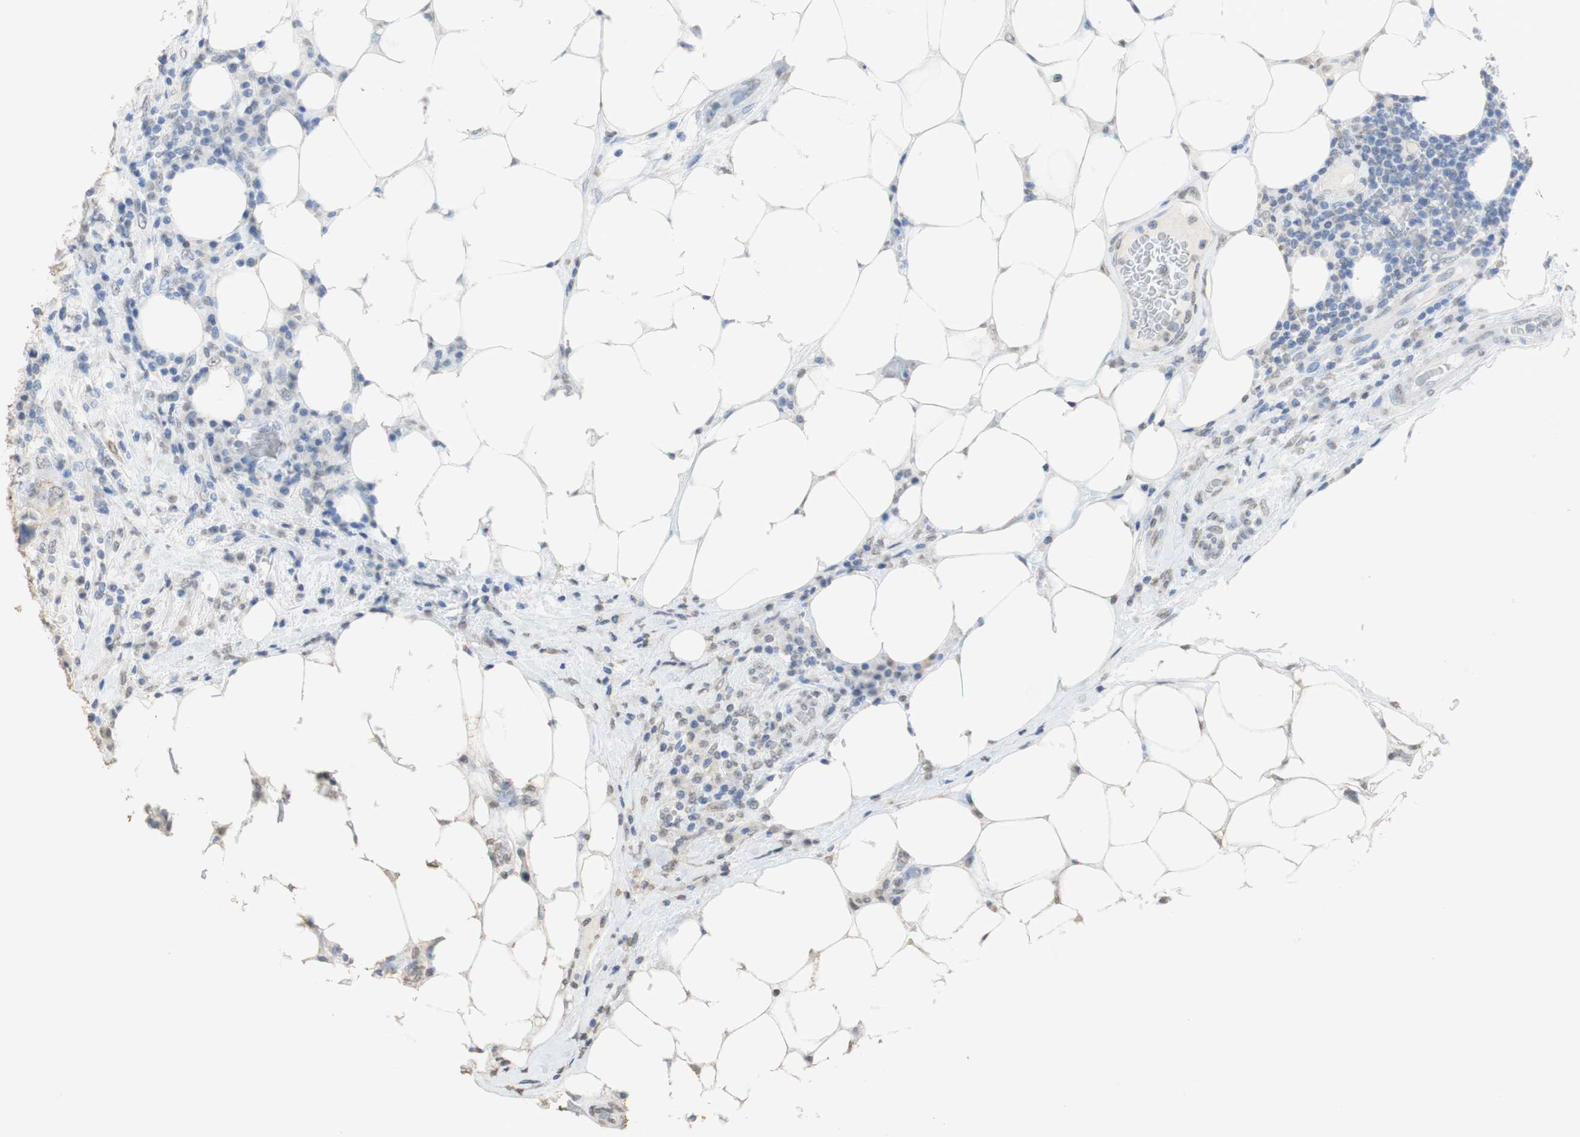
{"staining": {"intensity": "moderate", "quantity": "<25%", "location": "cytoplasmic/membranous"}, "tissue": "colorectal cancer", "cell_type": "Tumor cells", "image_type": "cancer", "snomed": [{"axis": "morphology", "description": "Adenocarcinoma, NOS"}, {"axis": "topography", "description": "Colon"}], "caption": "Colorectal cancer (adenocarcinoma) tissue displays moderate cytoplasmic/membranous positivity in approximately <25% of tumor cells, visualized by immunohistochemistry.", "gene": "L1CAM", "patient": {"sex": "male", "age": 71}}